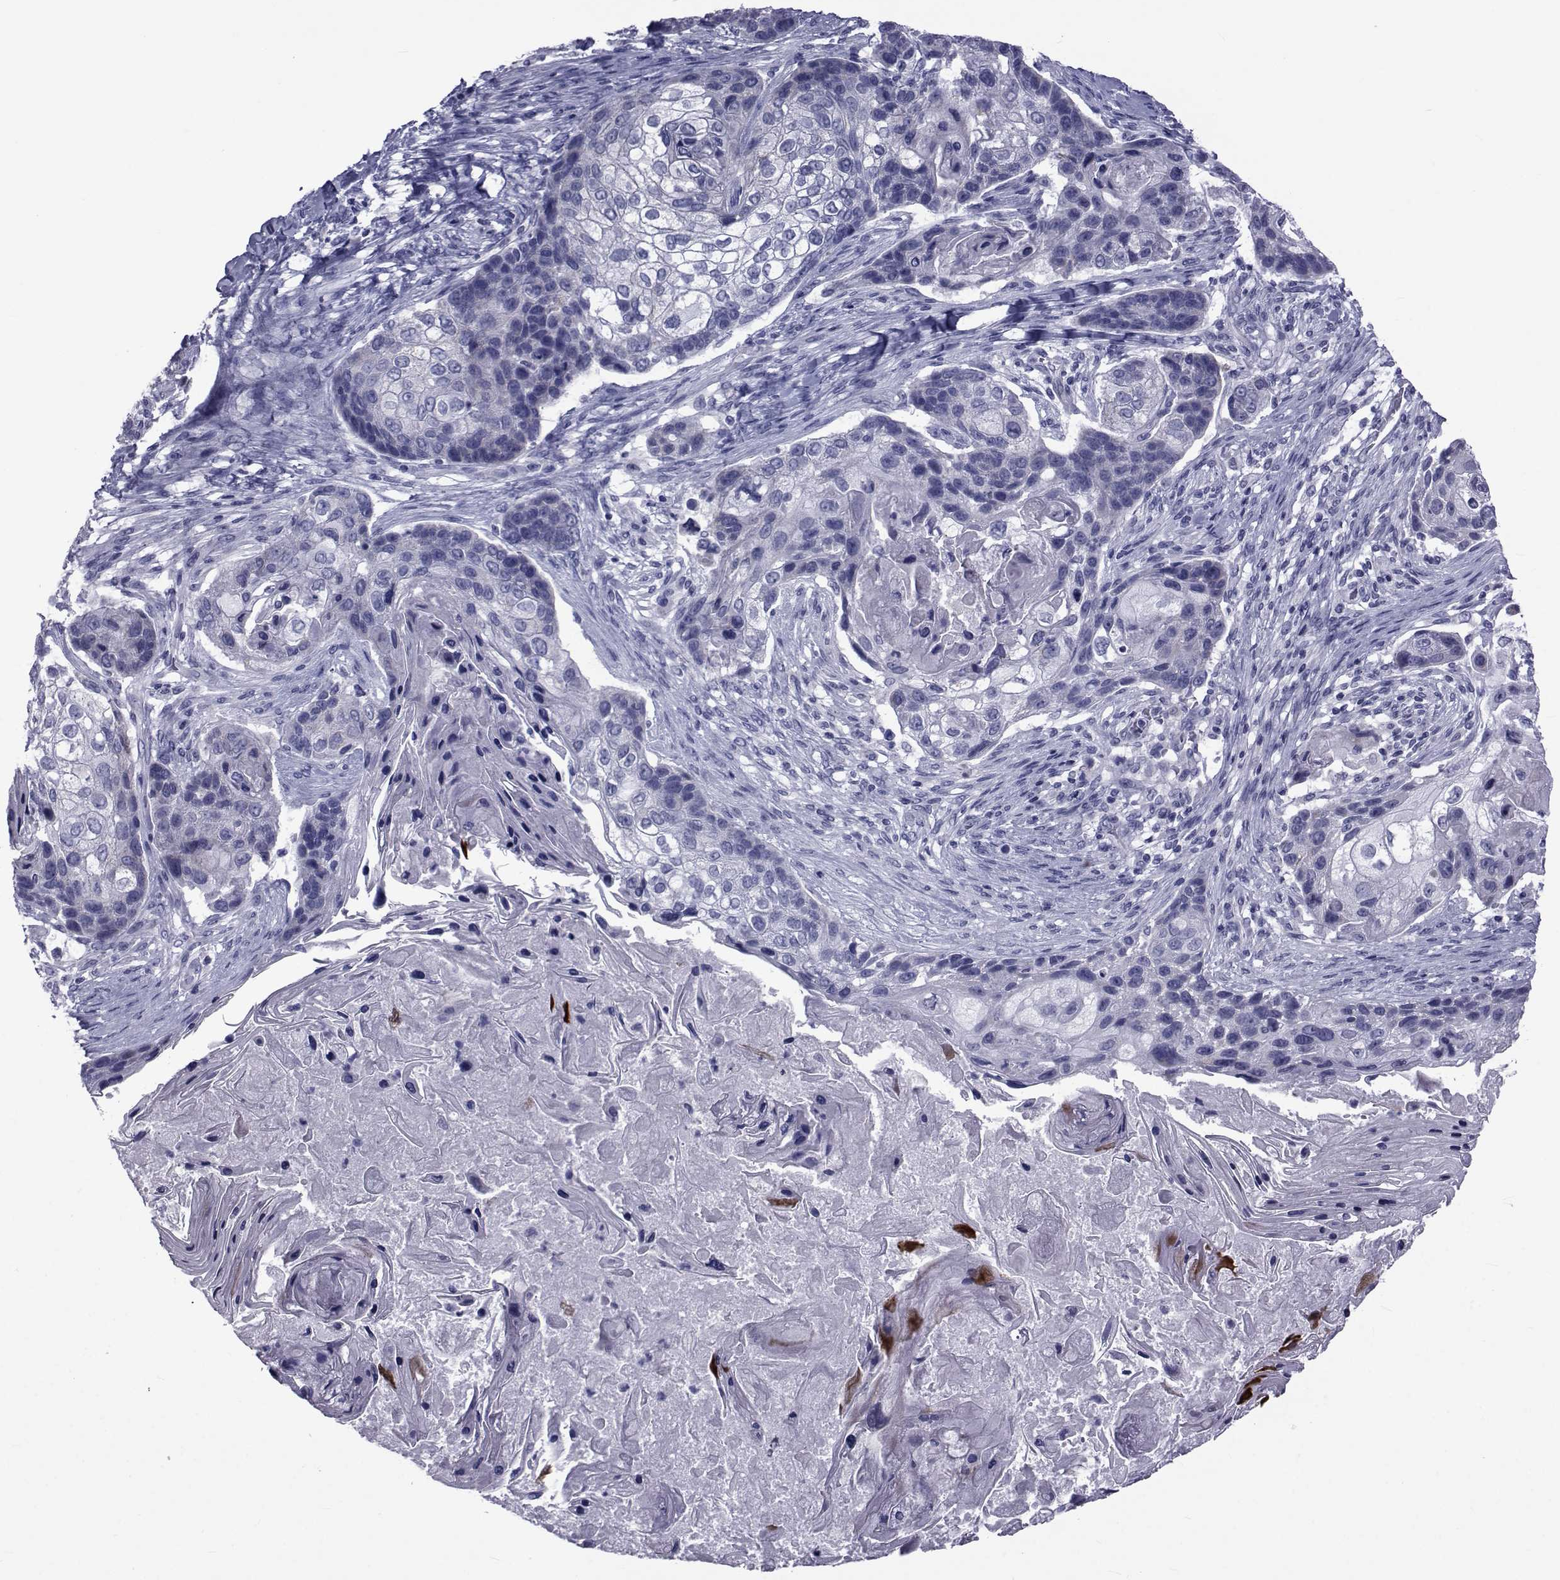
{"staining": {"intensity": "negative", "quantity": "none", "location": "none"}, "tissue": "lung cancer", "cell_type": "Tumor cells", "image_type": "cancer", "snomed": [{"axis": "morphology", "description": "Squamous cell carcinoma, NOS"}, {"axis": "topography", "description": "Lung"}], "caption": "High magnification brightfield microscopy of lung cancer (squamous cell carcinoma) stained with DAB (3,3'-diaminobenzidine) (brown) and counterstained with hematoxylin (blue): tumor cells show no significant expression.", "gene": "GKAP1", "patient": {"sex": "male", "age": 69}}